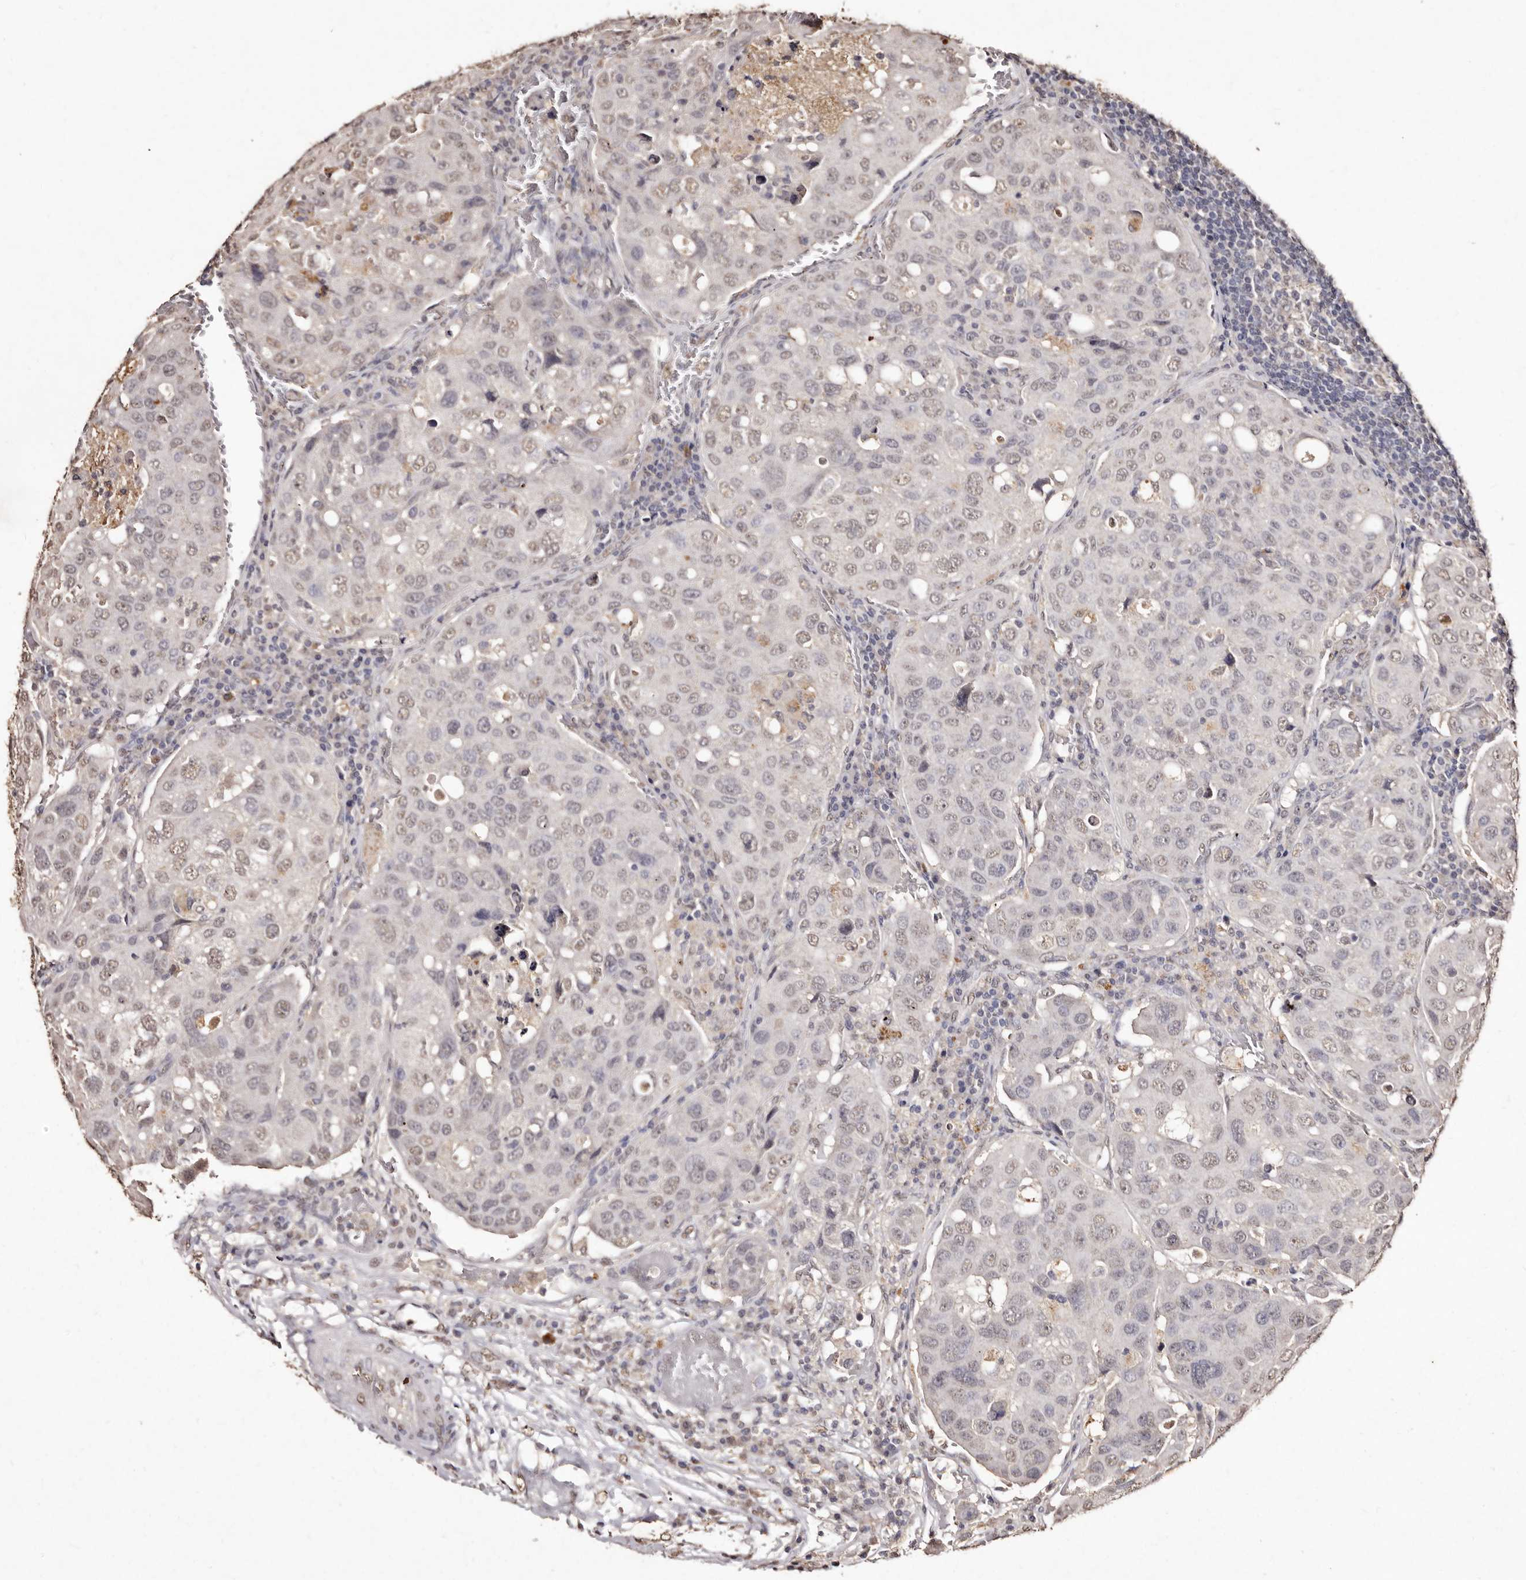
{"staining": {"intensity": "weak", "quantity": "25%-75%", "location": "nuclear"}, "tissue": "urothelial cancer", "cell_type": "Tumor cells", "image_type": "cancer", "snomed": [{"axis": "morphology", "description": "Urothelial carcinoma, High grade"}, {"axis": "topography", "description": "Lymph node"}, {"axis": "topography", "description": "Urinary bladder"}], "caption": "Immunohistochemical staining of human urothelial cancer reveals weak nuclear protein expression in approximately 25%-75% of tumor cells. Nuclei are stained in blue.", "gene": "ERBB4", "patient": {"sex": "male", "age": 51}}